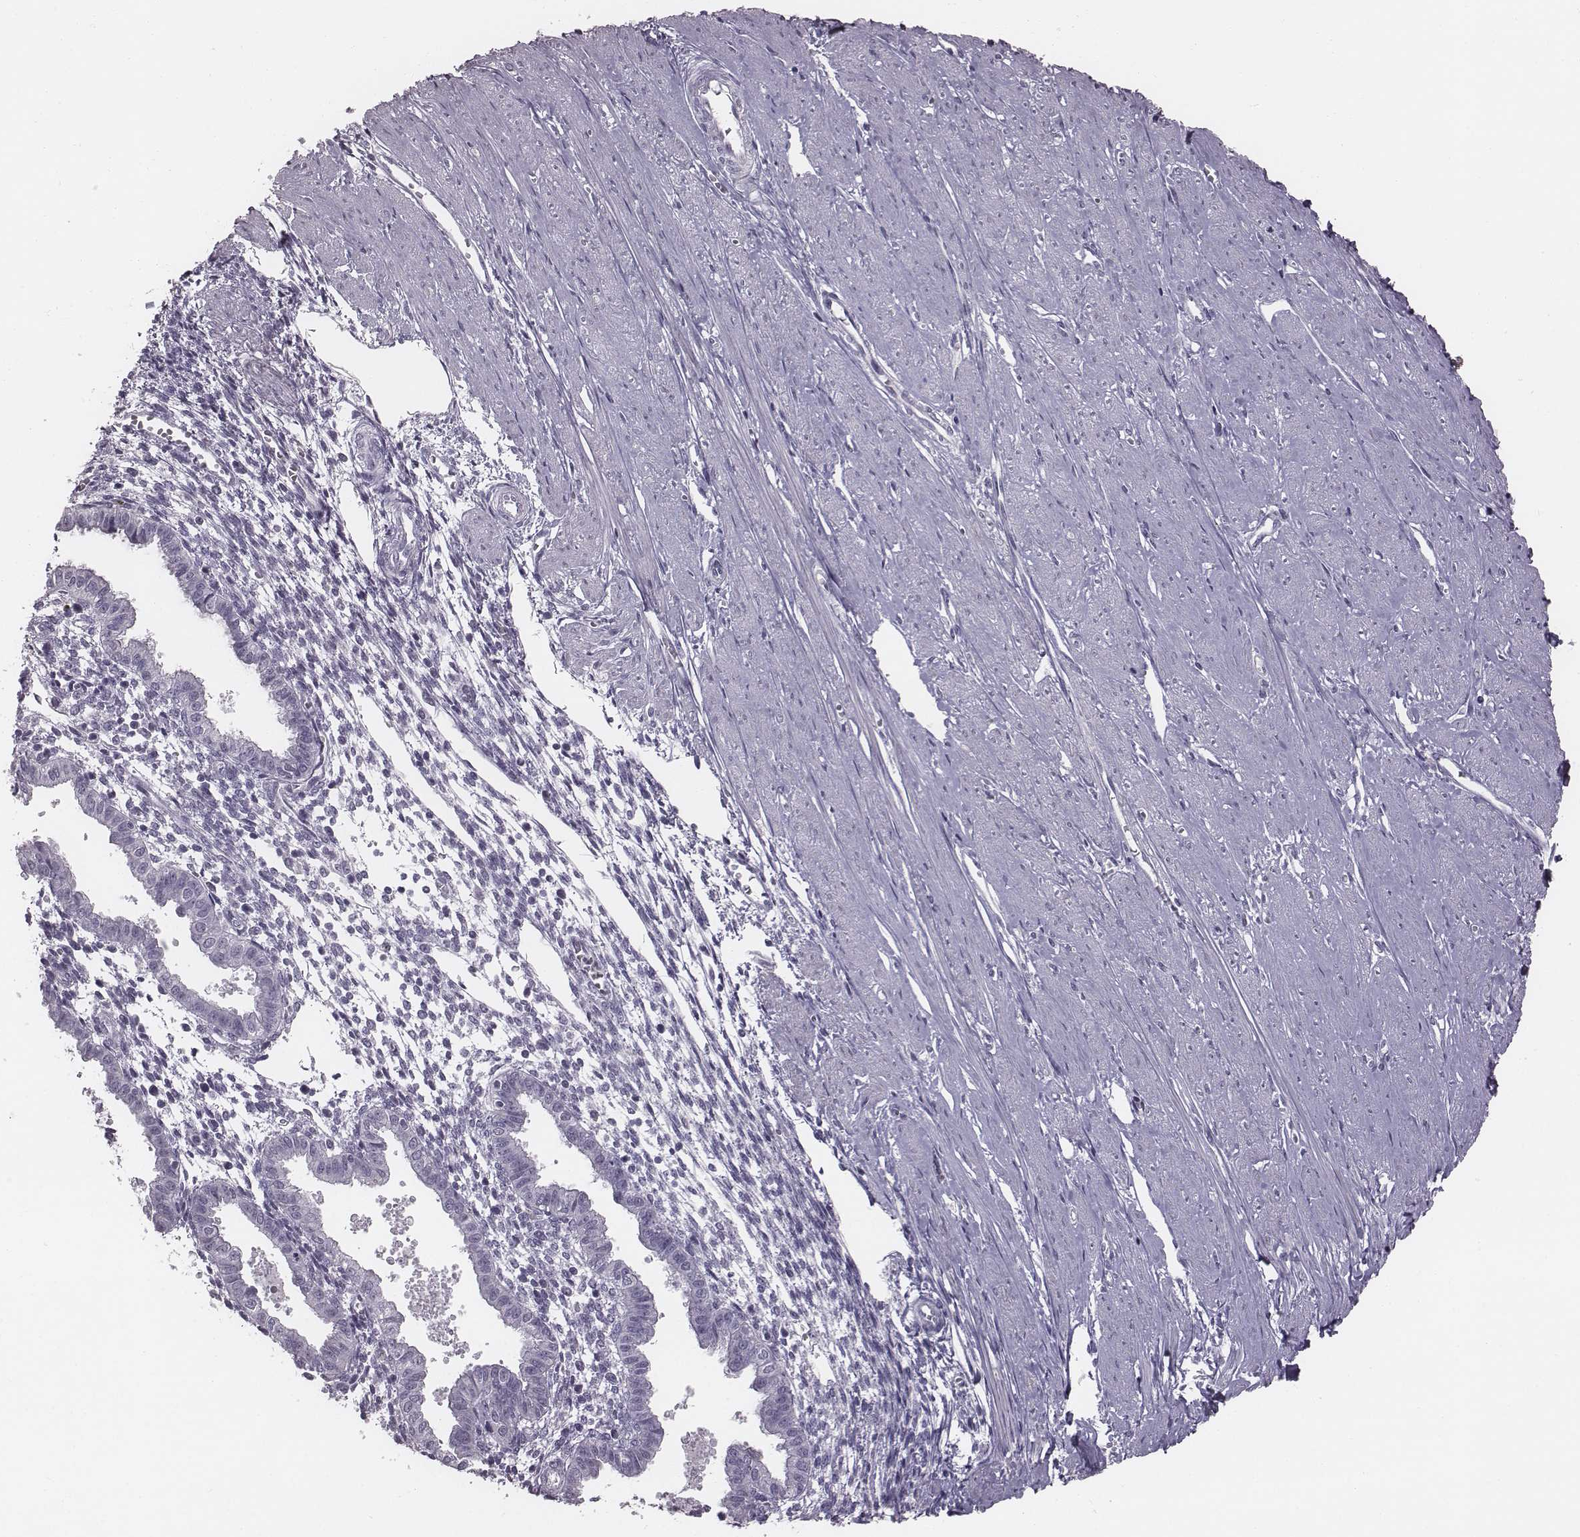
{"staining": {"intensity": "negative", "quantity": "none", "location": "none"}, "tissue": "endometrium", "cell_type": "Cells in endometrial stroma", "image_type": "normal", "snomed": [{"axis": "morphology", "description": "Normal tissue, NOS"}, {"axis": "topography", "description": "Endometrium"}], "caption": "Endometrium was stained to show a protein in brown. There is no significant staining in cells in endometrial stroma.", "gene": "ENSG00000284762", "patient": {"sex": "female", "age": 37}}